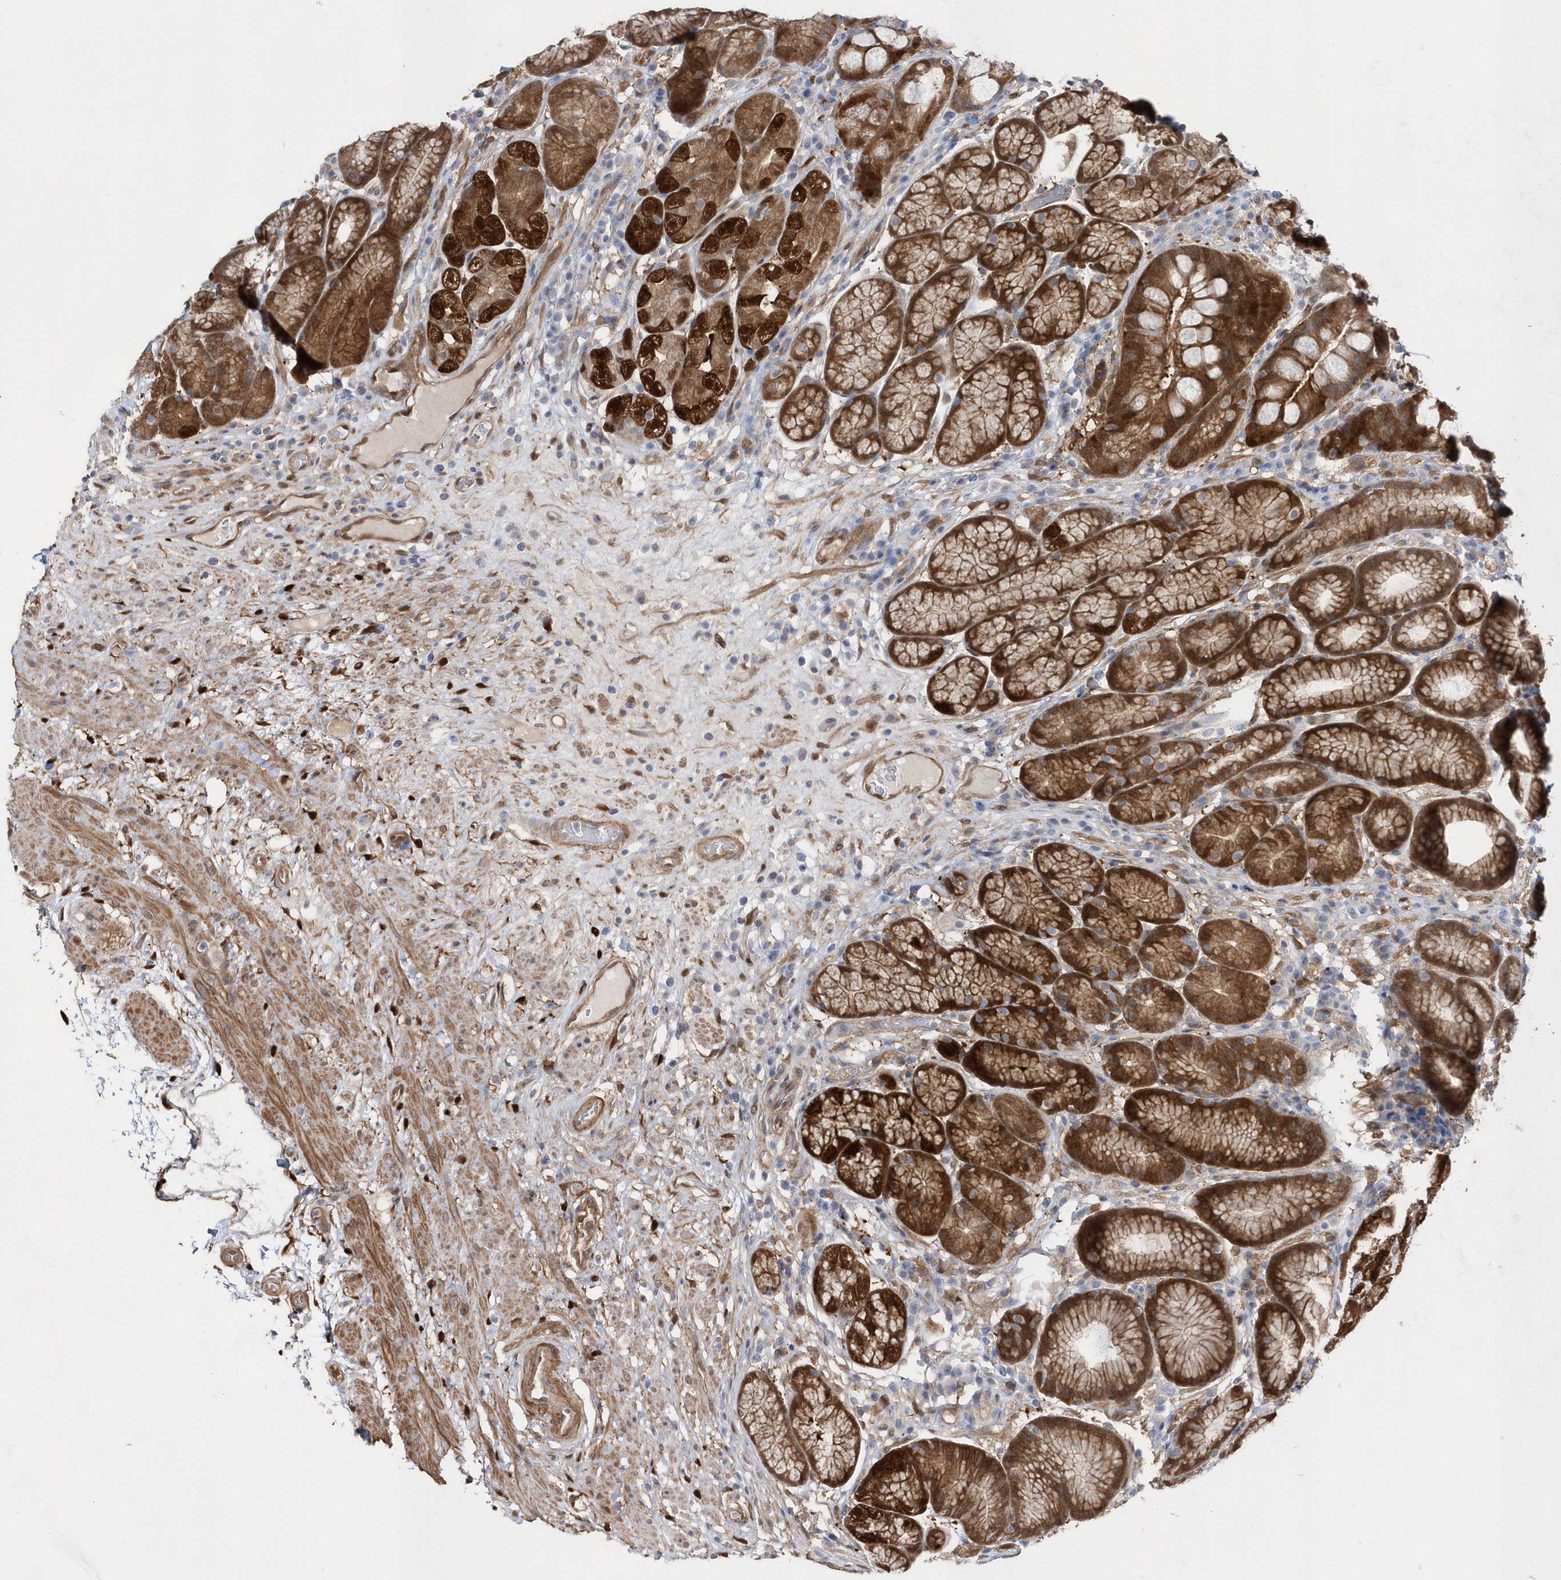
{"staining": {"intensity": "strong", "quantity": ">75%", "location": "cytoplasmic/membranous"}, "tissue": "stomach", "cell_type": "Glandular cells", "image_type": "normal", "snomed": [{"axis": "morphology", "description": "Normal tissue, NOS"}, {"axis": "topography", "description": "Stomach"}], "caption": "Protein expression by immunohistochemistry exhibits strong cytoplasmic/membranous staining in about >75% of glandular cells in benign stomach.", "gene": "BDH2", "patient": {"sex": "male", "age": 57}}